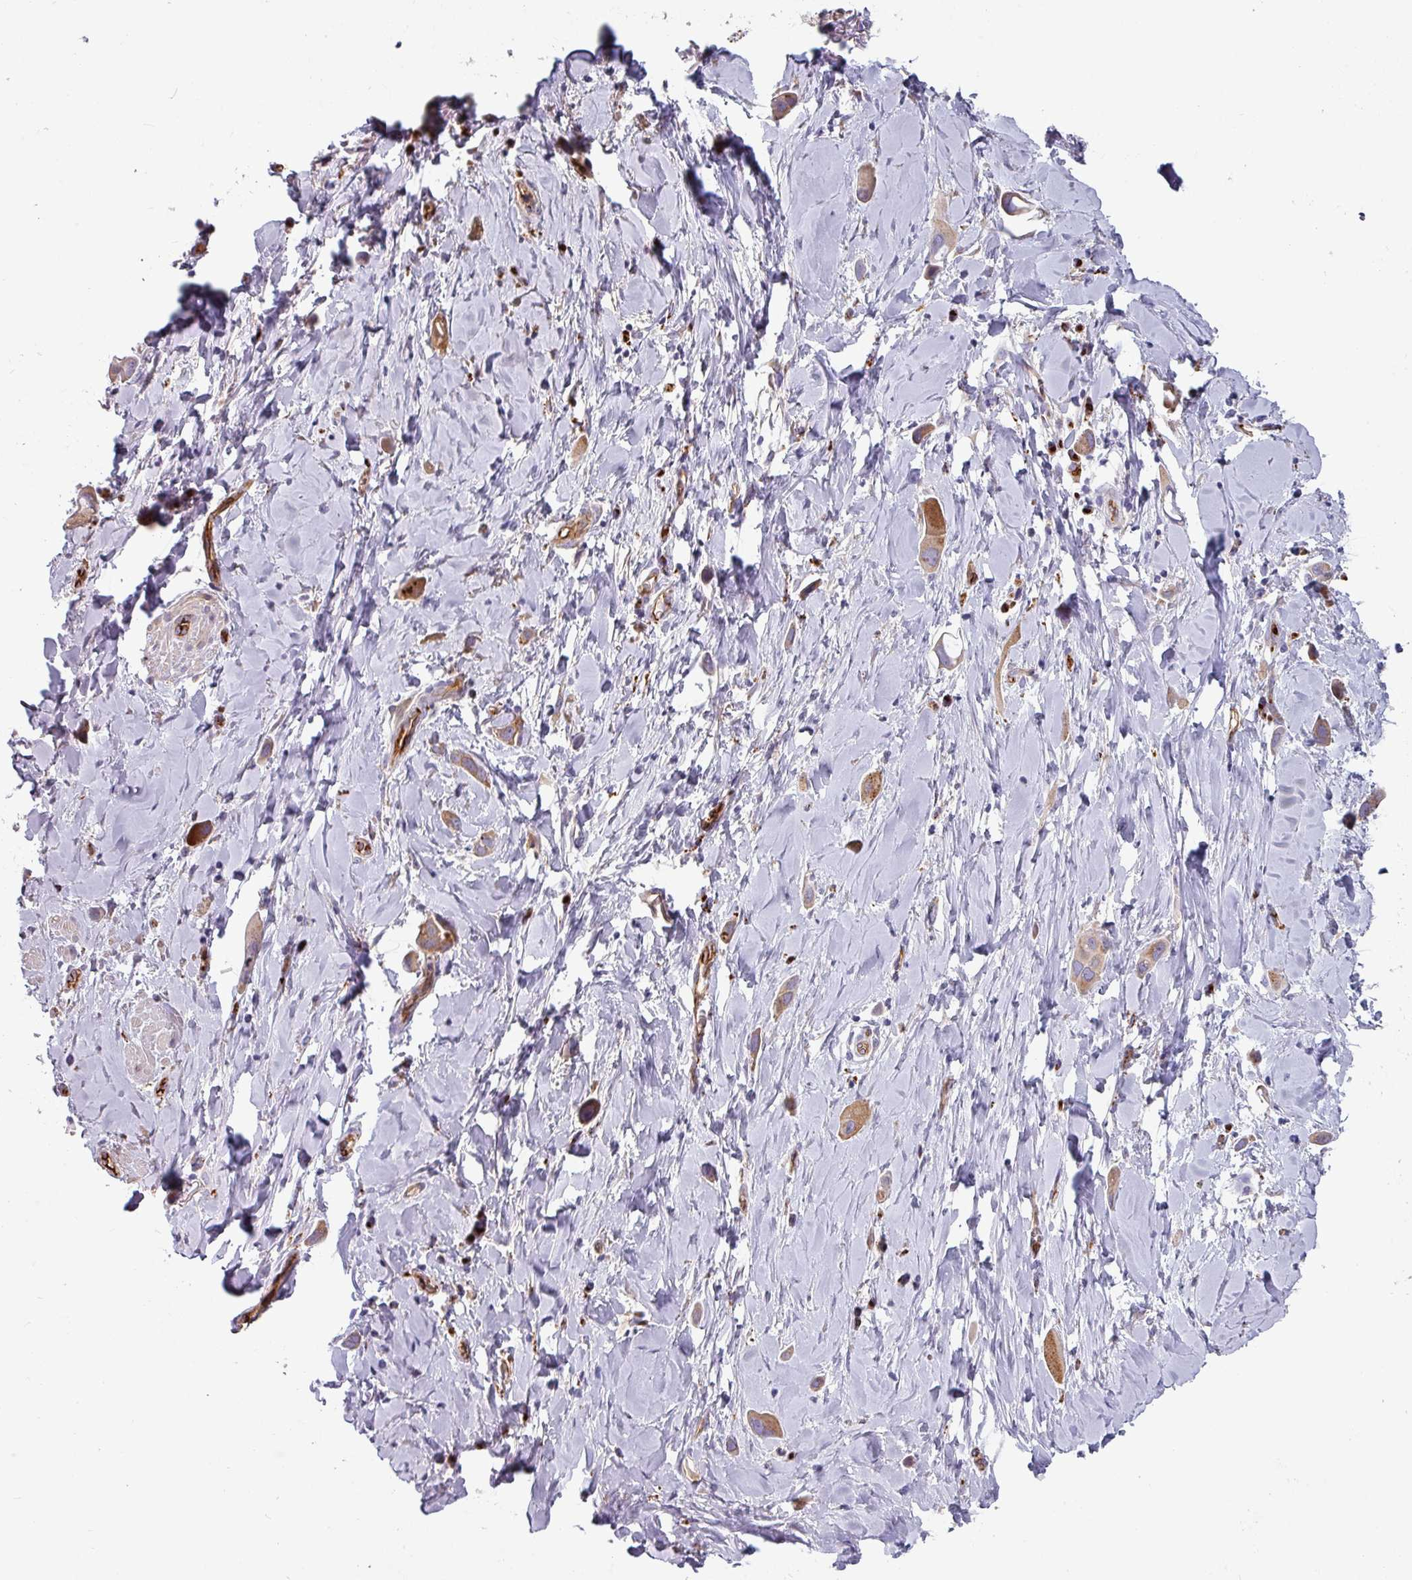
{"staining": {"intensity": "moderate", "quantity": "<25%", "location": "cytoplasmic/membranous"}, "tissue": "lung cancer", "cell_type": "Tumor cells", "image_type": "cancer", "snomed": [{"axis": "morphology", "description": "Adenocarcinoma, NOS"}, {"axis": "topography", "description": "Lung"}], "caption": "Brown immunohistochemical staining in human lung cancer (adenocarcinoma) shows moderate cytoplasmic/membranous staining in approximately <25% of tumor cells. (IHC, brightfield microscopy, high magnification).", "gene": "PRODH2", "patient": {"sex": "male", "age": 76}}